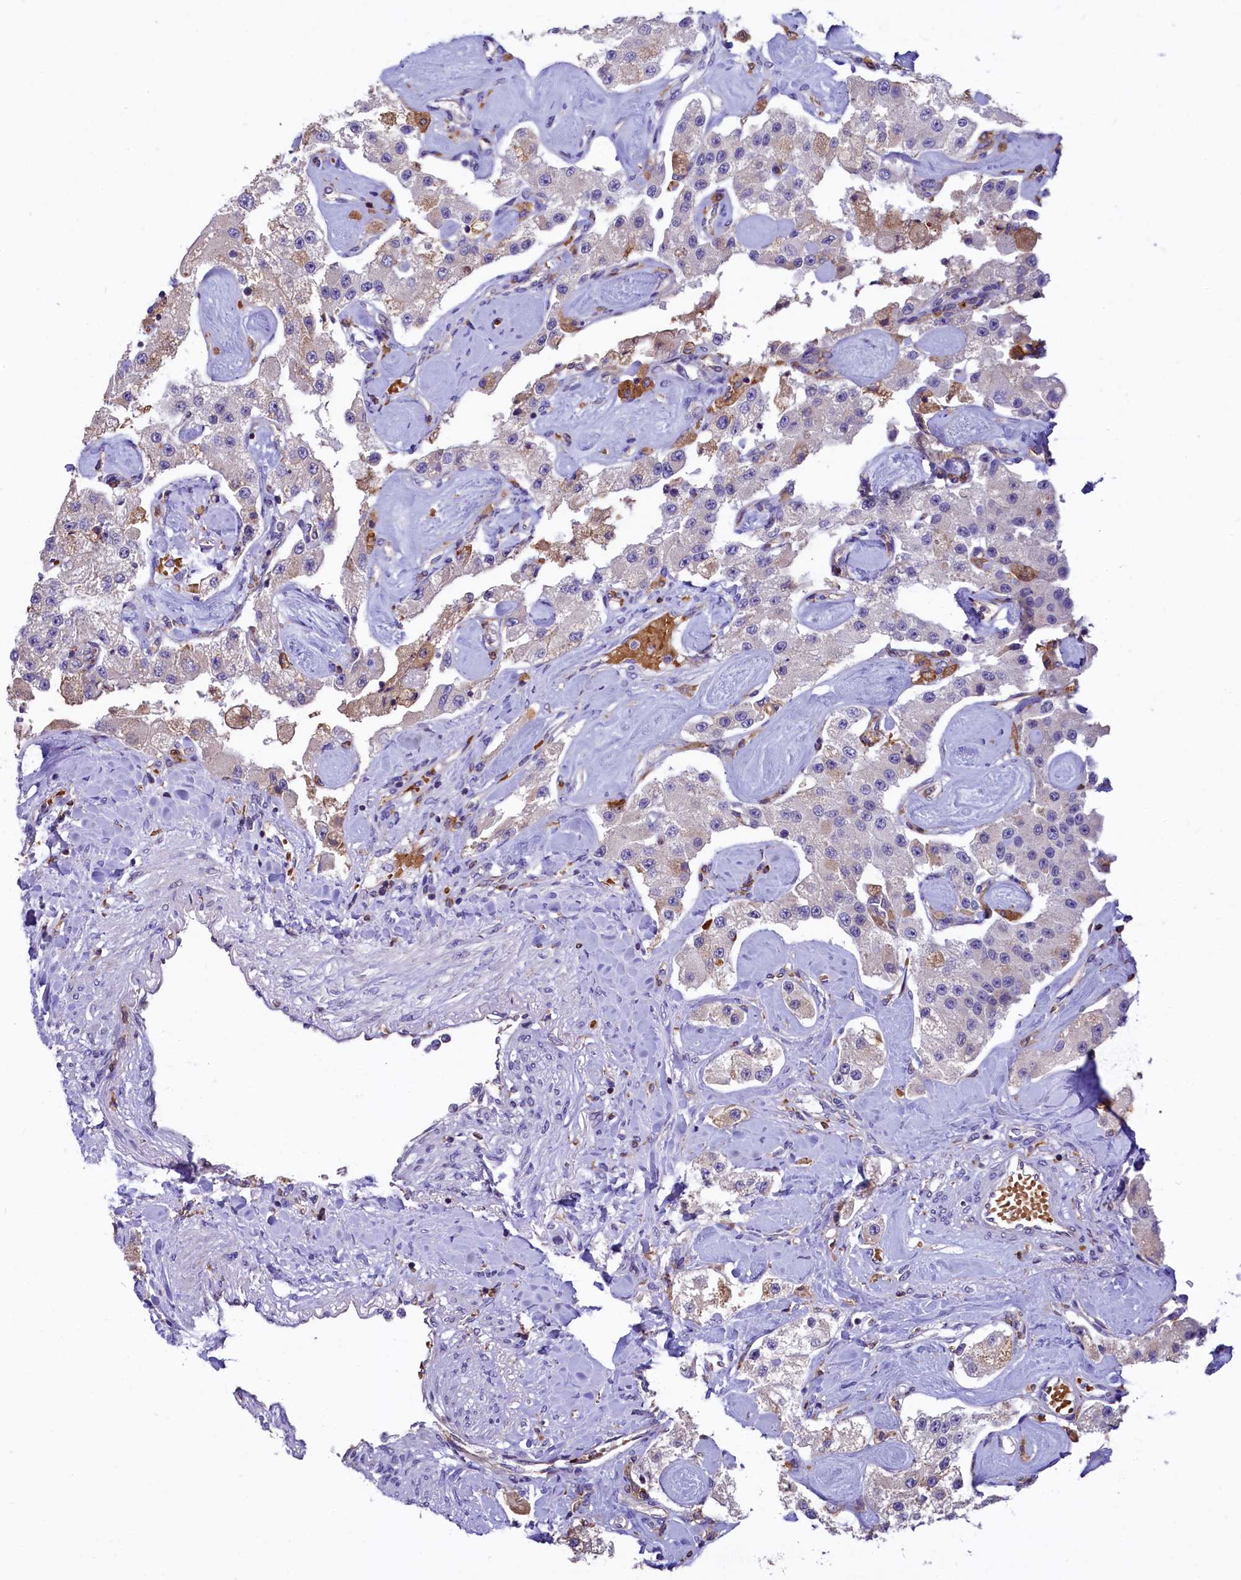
{"staining": {"intensity": "negative", "quantity": "none", "location": "none"}, "tissue": "carcinoid", "cell_type": "Tumor cells", "image_type": "cancer", "snomed": [{"axis": "morphology", "description": "Carcinoid, malignant, NOS"}, {"axis": "topography", "description": "Pancreas"}], "caption": "This is an immunohistochemistry histopathology image of human carcinoid (malignant). There is no staining in tumor cells.", "gene": "HPS6", "patient": {"sex": "male", "age": 41}}